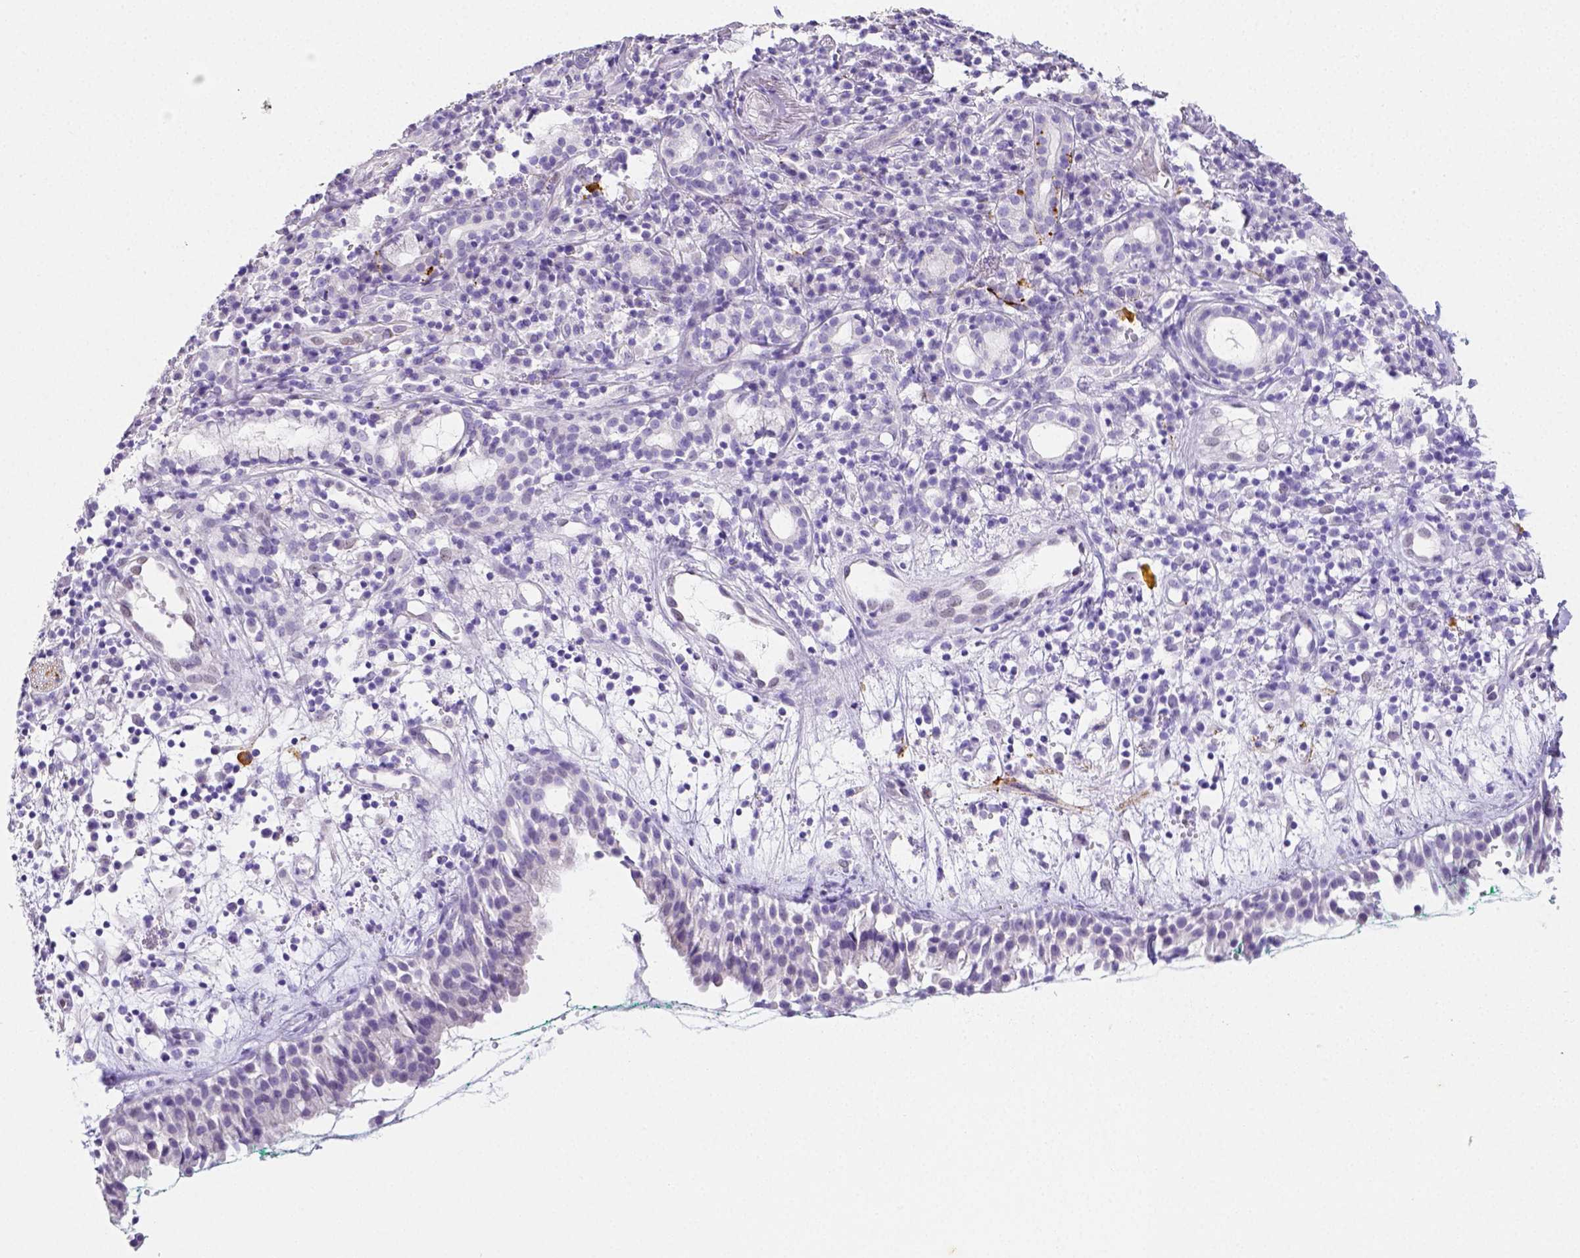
{"staining": {"intensity": "negative", "quantity": "none", "location": "none"}, "tissue": "nasopharynx", "cell_type": "Respiratory epithelial cells", "image_type": "normal", "snomed": [{"axis": "morphology", "description": "Normal tissue, NOS"}, {"axis": "morphology", "description": "Basal cell carcinoma"}, {"axis": "topography", "description": "Cartilage tissue"}, {"axis": "topography", "description": "Nasopharynx"}, {"axis": "topography", "description": "Oral tissue"}], "caption": "This is a histopathology image of immunohistochemistry staining of benign nasopharynx, which shows no positivity in respiratory epithelial cells. Brightfield microscopy of immunohistochemistry stained with DAB (brown) and hematoxylin (blue), captured at high magnification.", "gene": "ARHGAP36", "patient": {"sex": "female", "age": 77}}